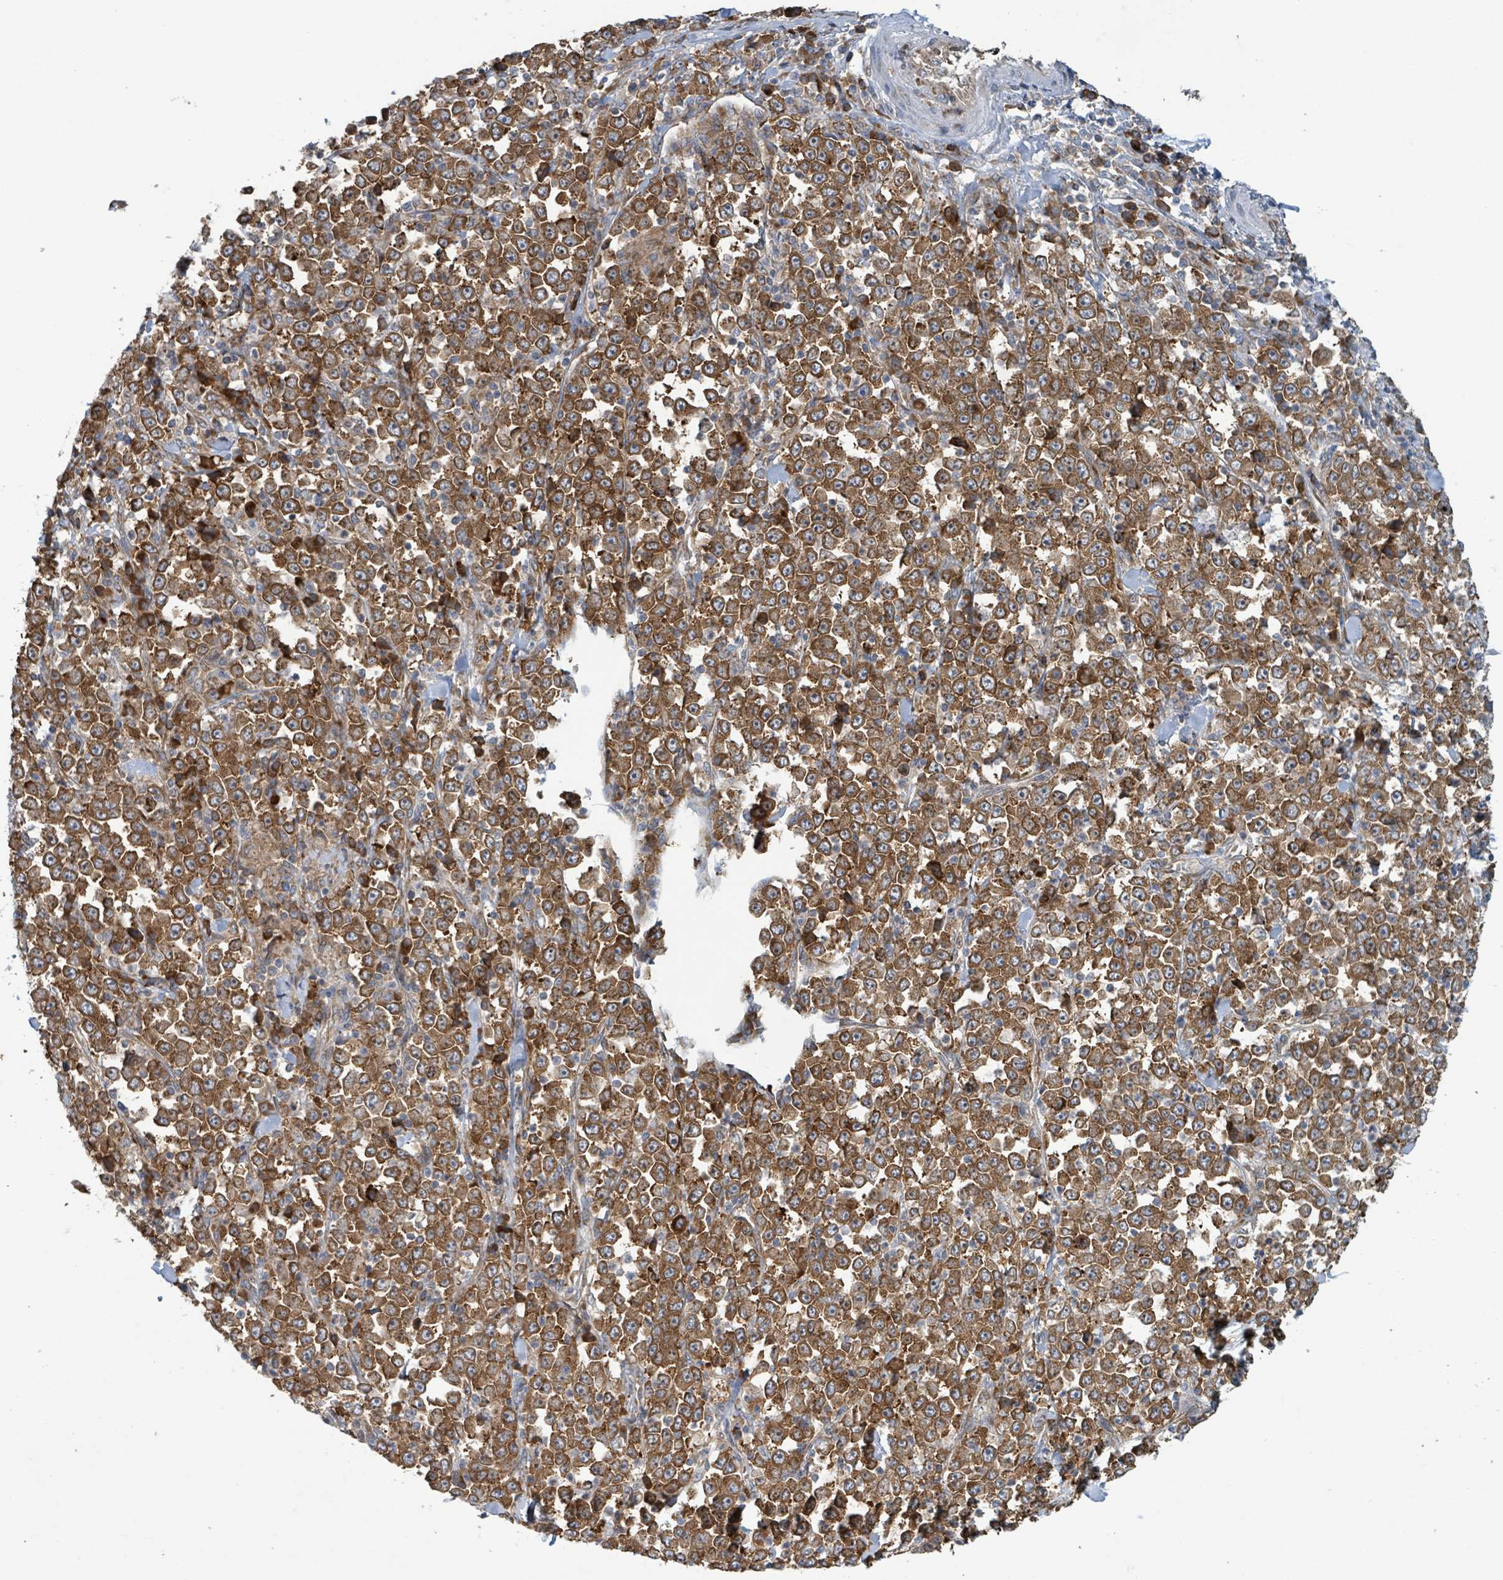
{"staining": {"intensity": "strong", "quantity": ">75%", "location": "cytoplasmic/membranous"}, "tissue": "stomach cancer", "cell_type": "Tumor cells", "image_type": "cancer", "snomed": [{"axis": "morphology", "description": "Normal tissue, NOS"}, {"axis": "morphology", "description": "Adenocarcinoma, NOS"}, {"axis": "topography", "description": "Stomach, upper"}, {"axis": "topography", "description": "Stomach"}], "caption": "IHC photomicrograph of stomach cancer stained for a protein (brown), which shows high levels of strong cytoplasmic/membranous positivity in approximately >75% of tumor cells.", "gene": "OR51E1", "patient": {"sex": "male", "age": 59}}